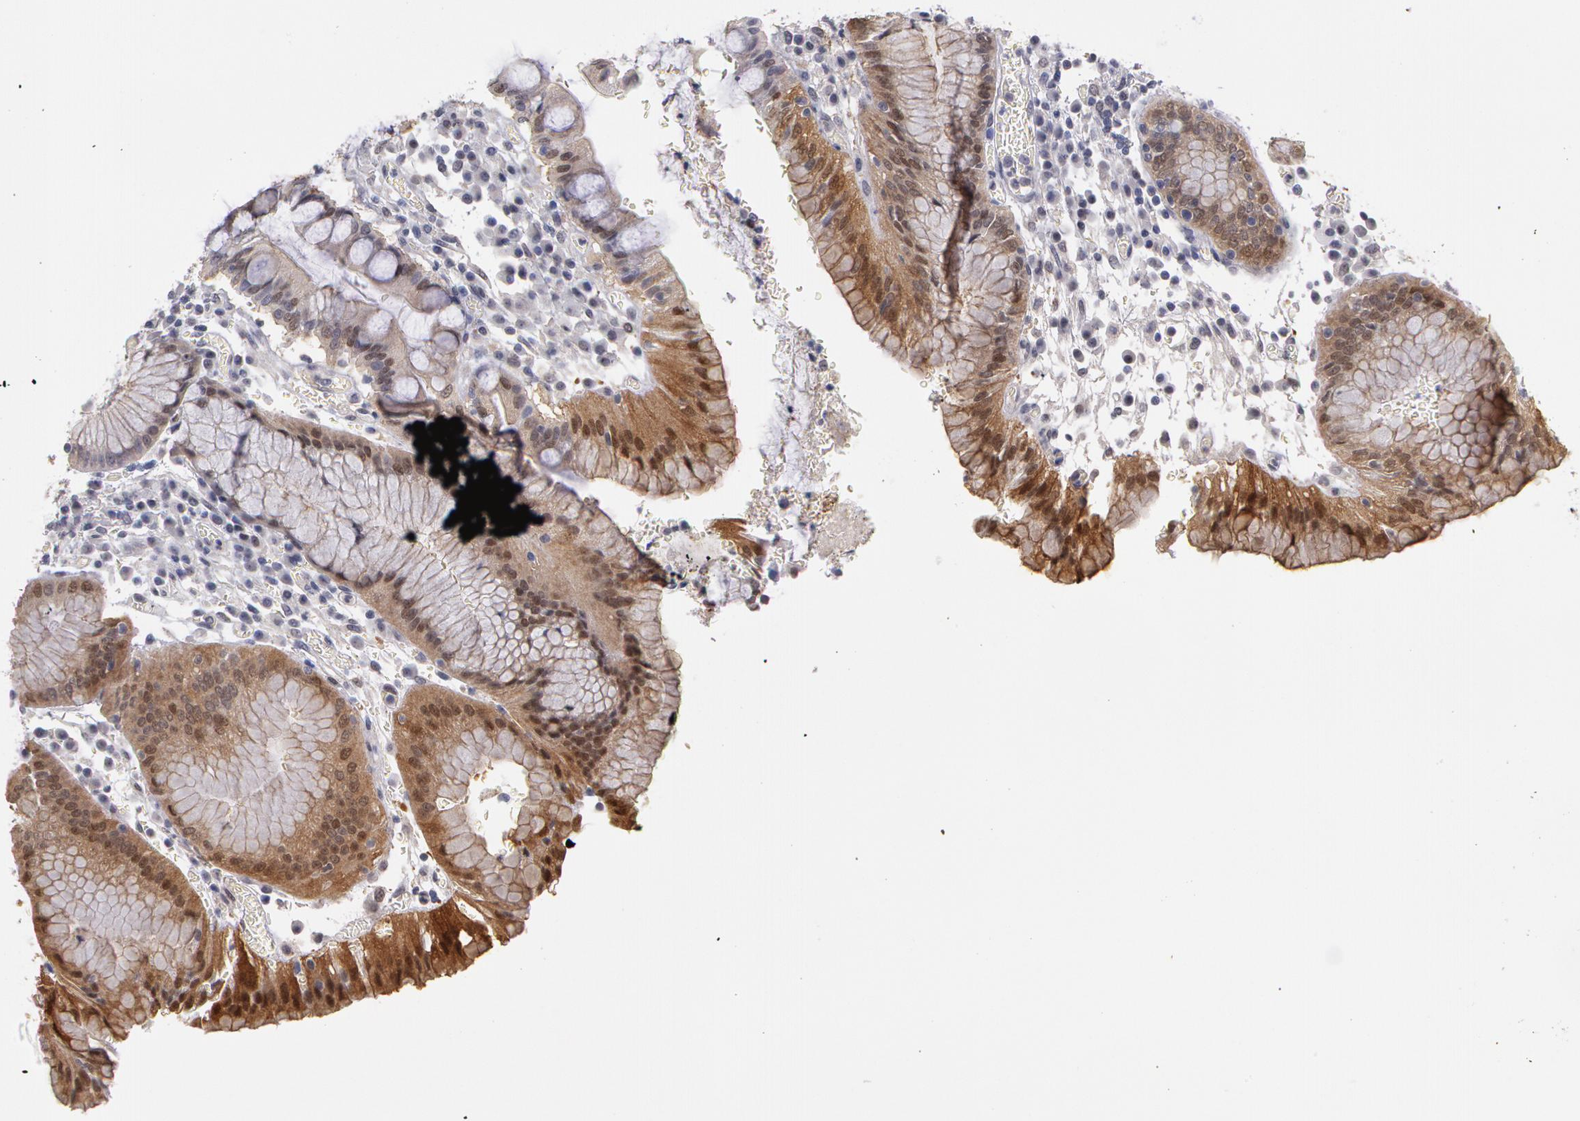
{"staining": {"intensity": "moderate", "quantity": "<25%", "location": "cytoplasmic/membranous,nuclear"}, "tissue": "stomach", "cell_type": "Glandular cells", "image_type": "normal", "snomed": [{"axis": "morphology", "description": "Normal tissue, NOS"}, {"axis": "topography", "description": "Stomach, lower"}], "caption": "The micrograph demonstrates immunohistochemical staining of unremarkable stomach. There is moderate cytoplasmic/membranous,nuclear expression is seen in approximately <25% of glandular cells. The staining was performed using DAB (3,3'-diaminobenzidine), with brown indicating positive protein expression. Nuclei are stained blue with hematoxylin.", "gene": "PRICKLE1", "patient": {"sex": "female", "age": 73}}